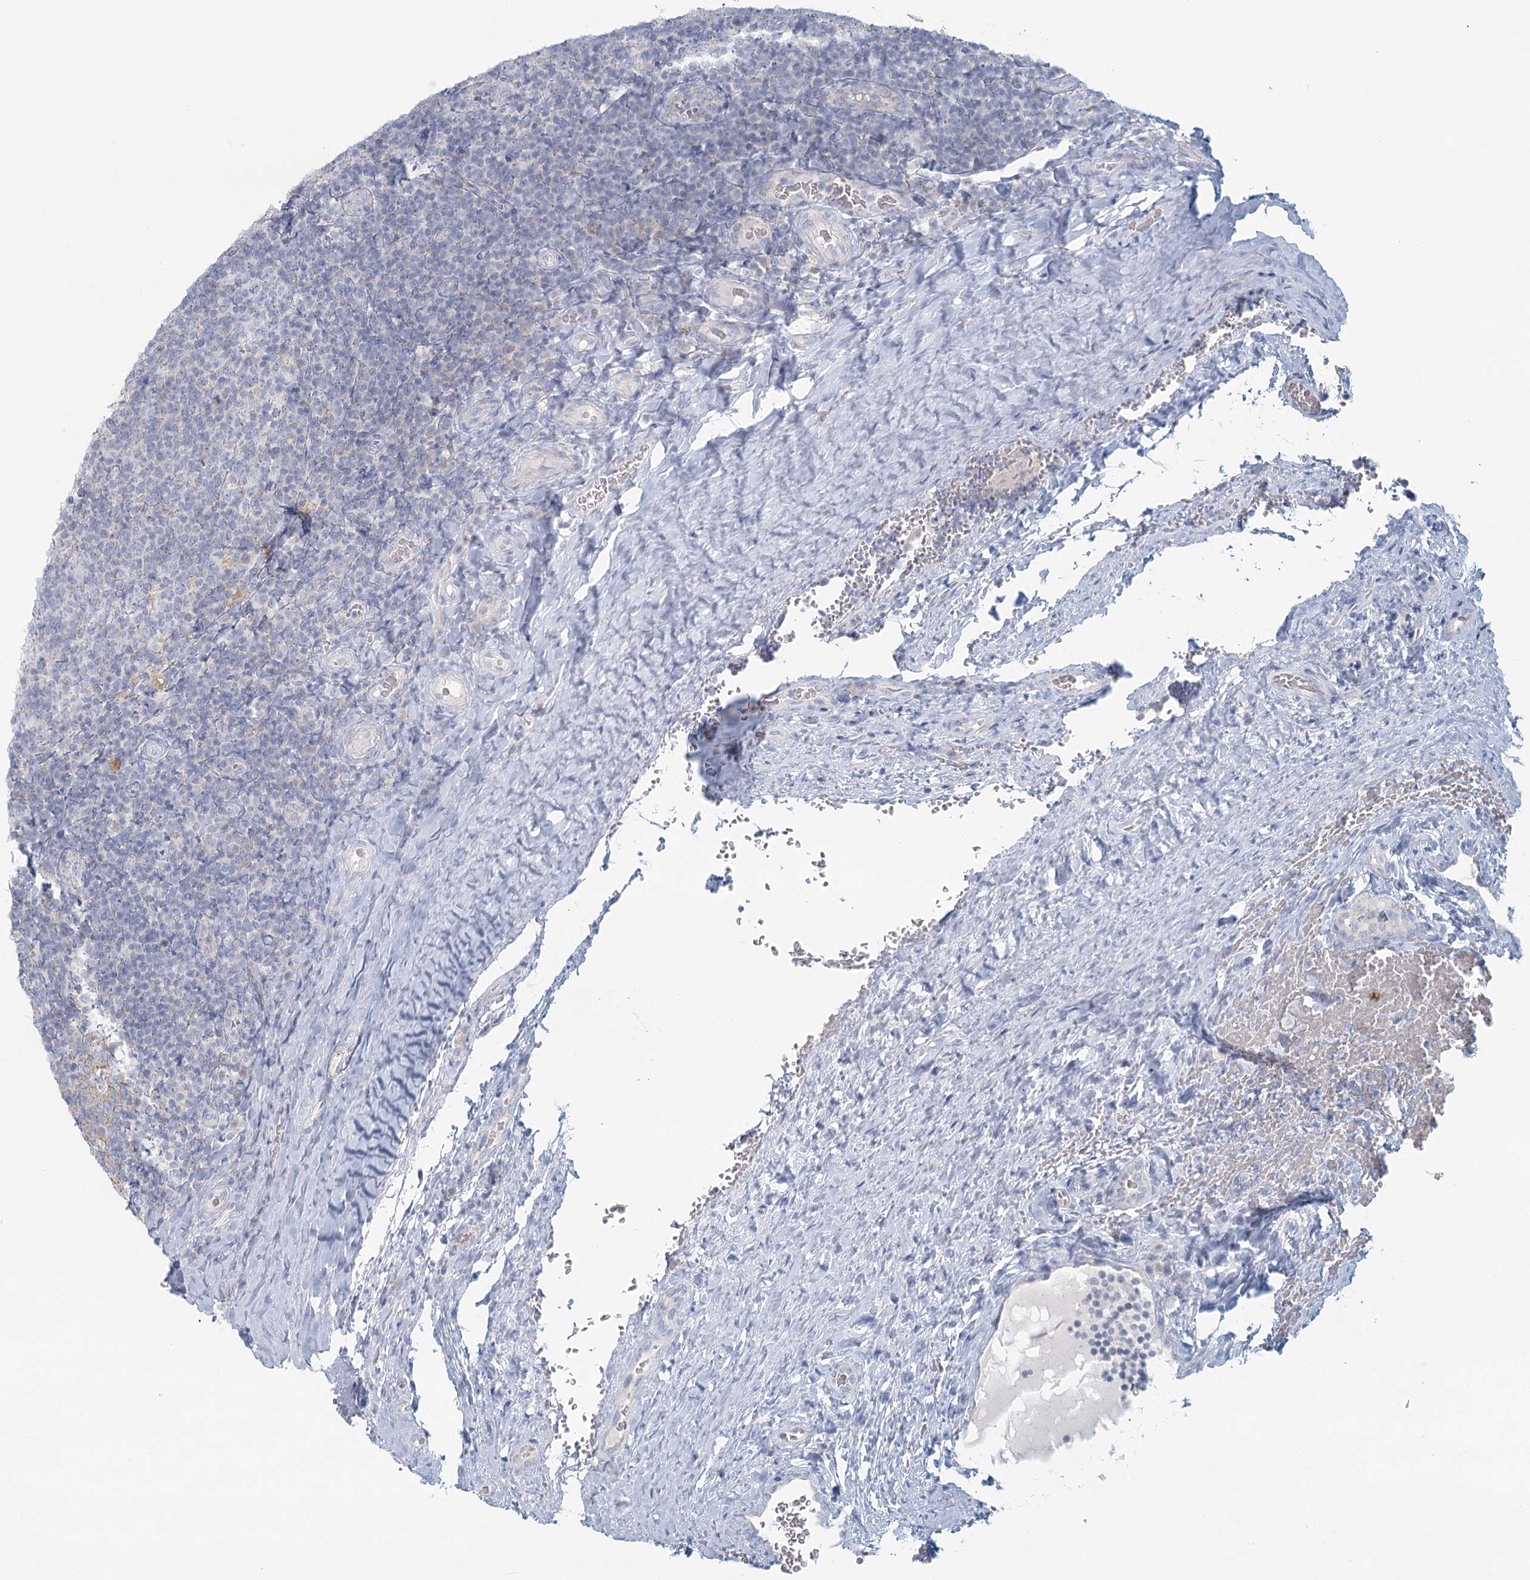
{"staining": {"intensity": "negative", "quantity": "none", "location": "none"}, "tissue": "tonsil", "cell_type": "Germinal center cells", "image_type": "normal", "snomed": [{"axis": "morphology", "description": "Normal tissue, NOS"}, {"axis": "topography", "description": "Tonsil"}], "caption": "Immunohistochemical staining of benign human tonsil shows no significant staining in germinal center cells.", "gene": "BPHL", "patient": {"sex": "male", "age": 17}}